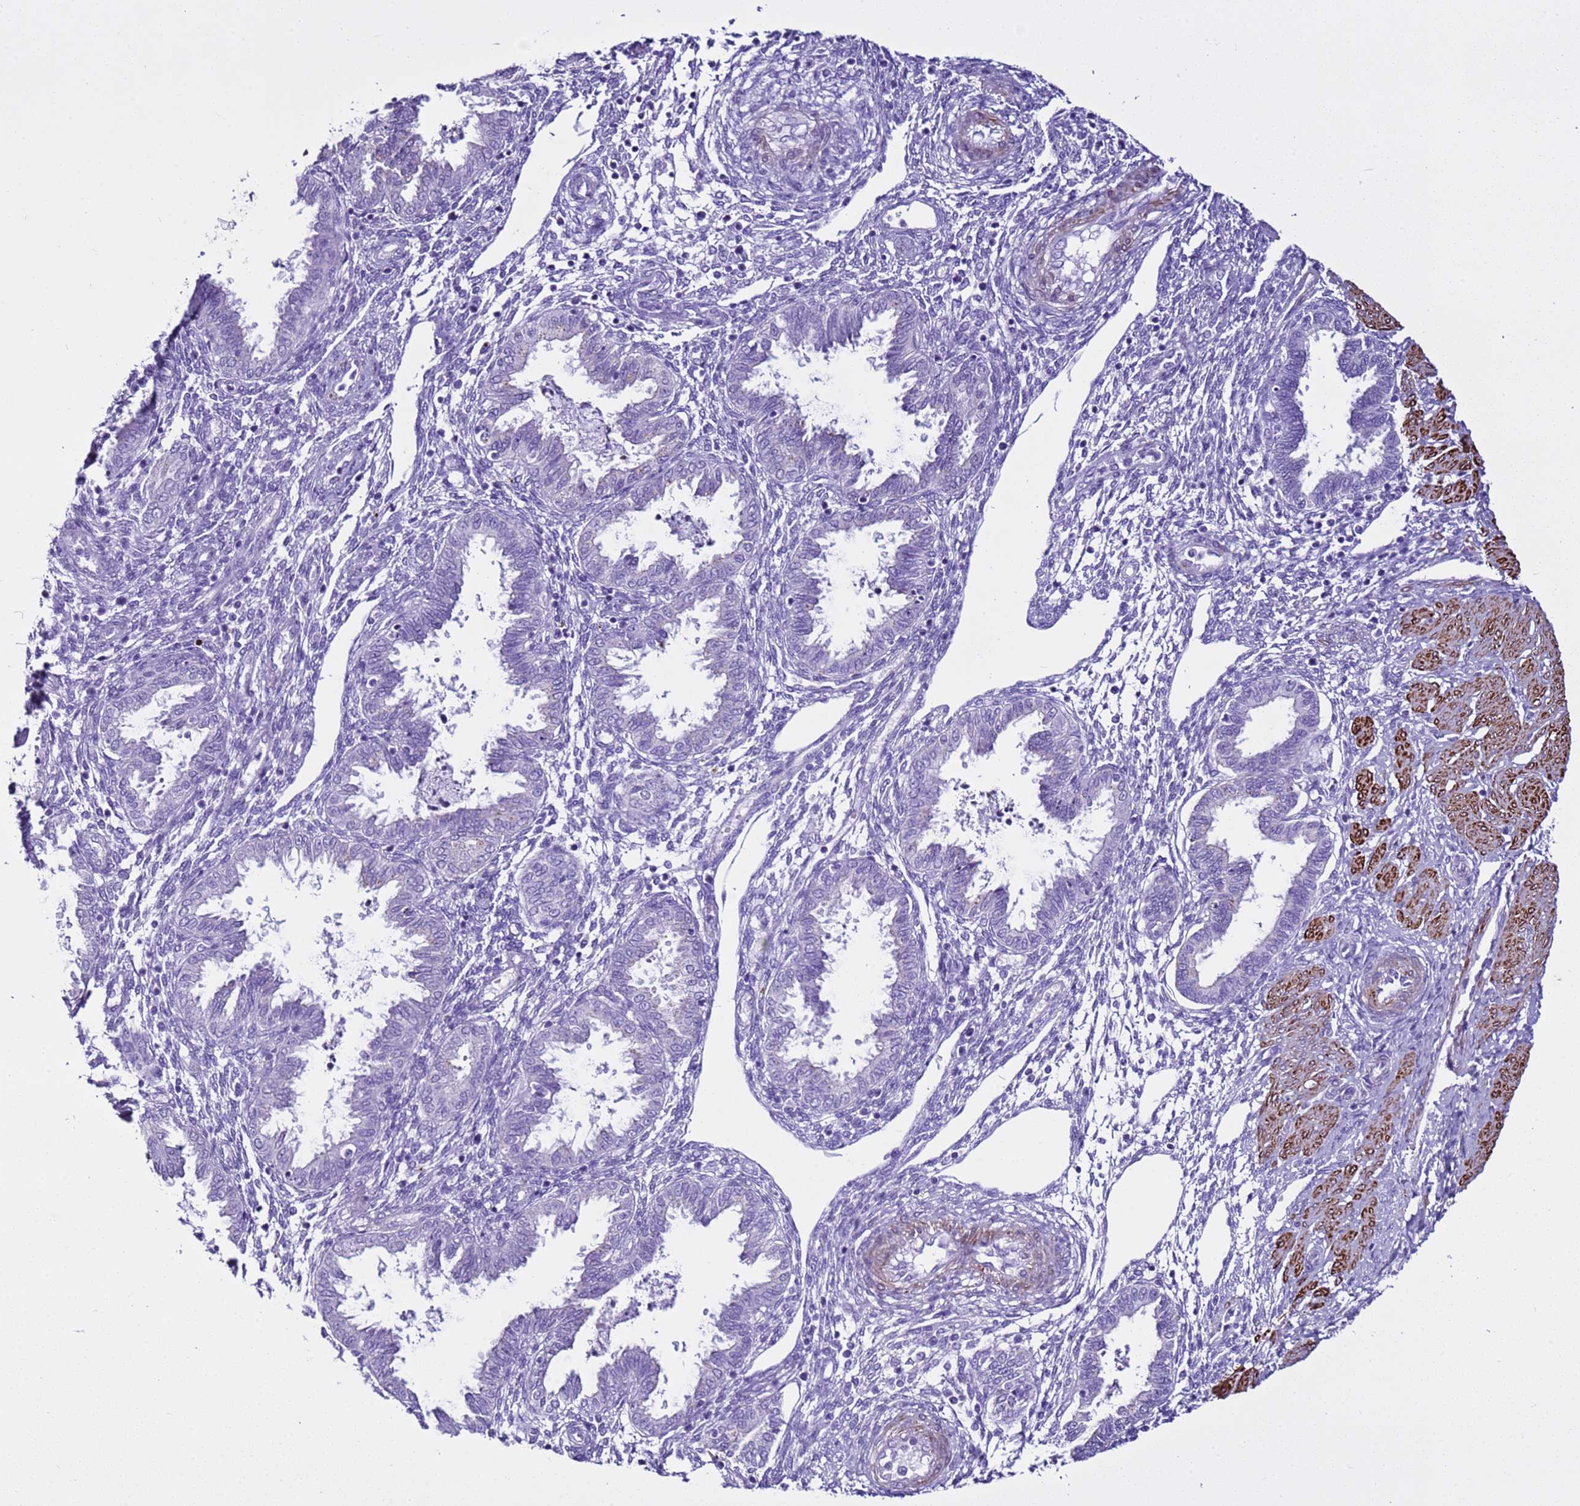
{"staining": {"intensity": "negative", "quantity": "none", "location": "none"}, "tissue": "endometrium", "cell_type": "Cells in endometrial stroma", "image_type": "normal", "snomed": [{"axis": "morphology", "description": "Normal tissue, NOS"}, {"axis": "topography", "description": "Endometrium"}], "caption": "The immunohistochemistry (IHC) photomicrograph has no significant staining in cells in endometrial stroma of endometrium.", "gene": "LCMT1", "patient": {"sex": "female", "age": 33}}